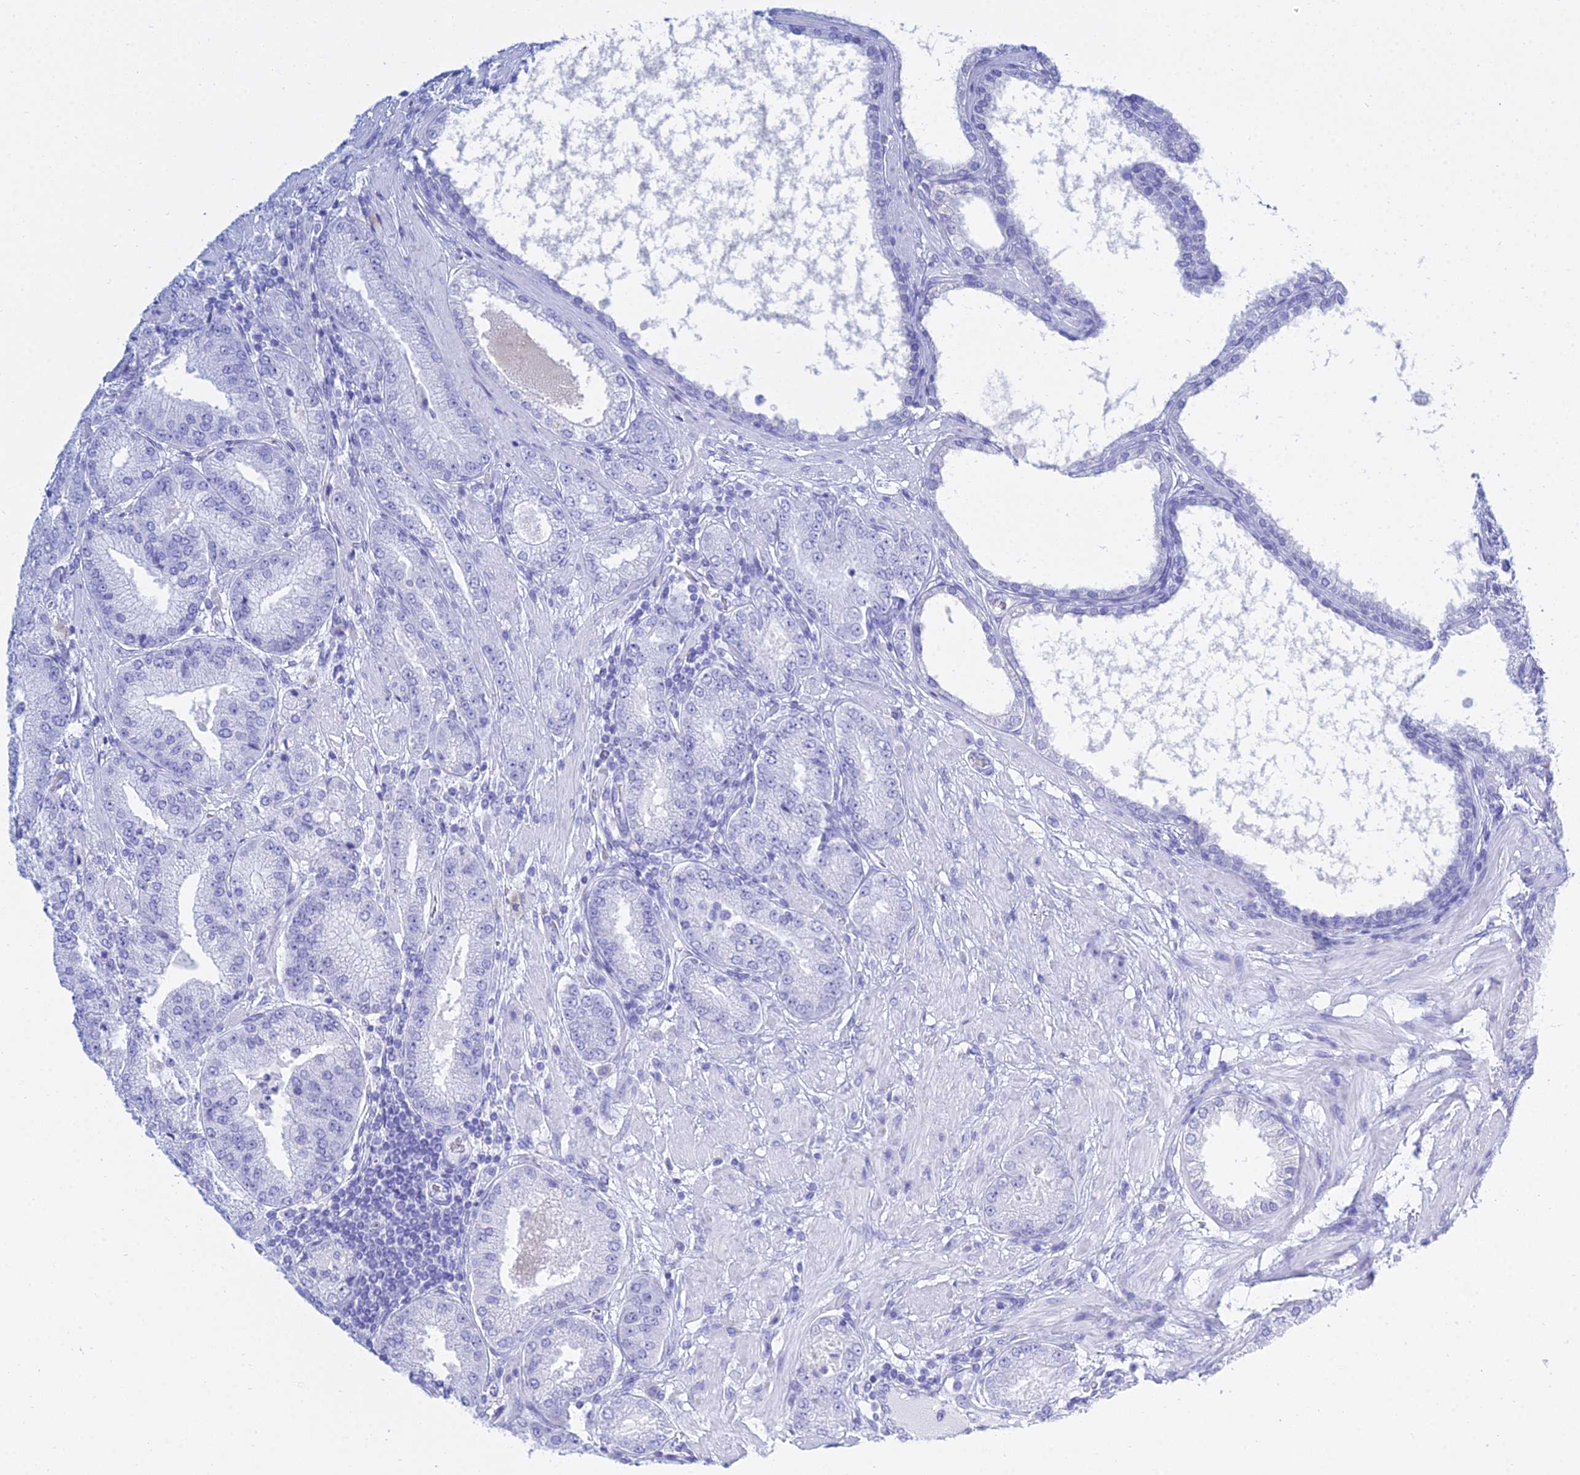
{"staining": {"intensity": "negative", "quantity": "none", "location": "none"}, "tissue": "prostate cancer", "cell_type": "Tumor cells", "image_type": "cancer", "snomed": [{"axis": "morphology", "description": "Adenocarcinoma, High grade"}, {"axis": "topography", "description": "Prostate"}], "caption": "Tumor cells are negative for protein expression in human prostate high-grade adenocarcinoma.", "gene": "PATE4", "patient": {"sex": "male", "age": 71}}